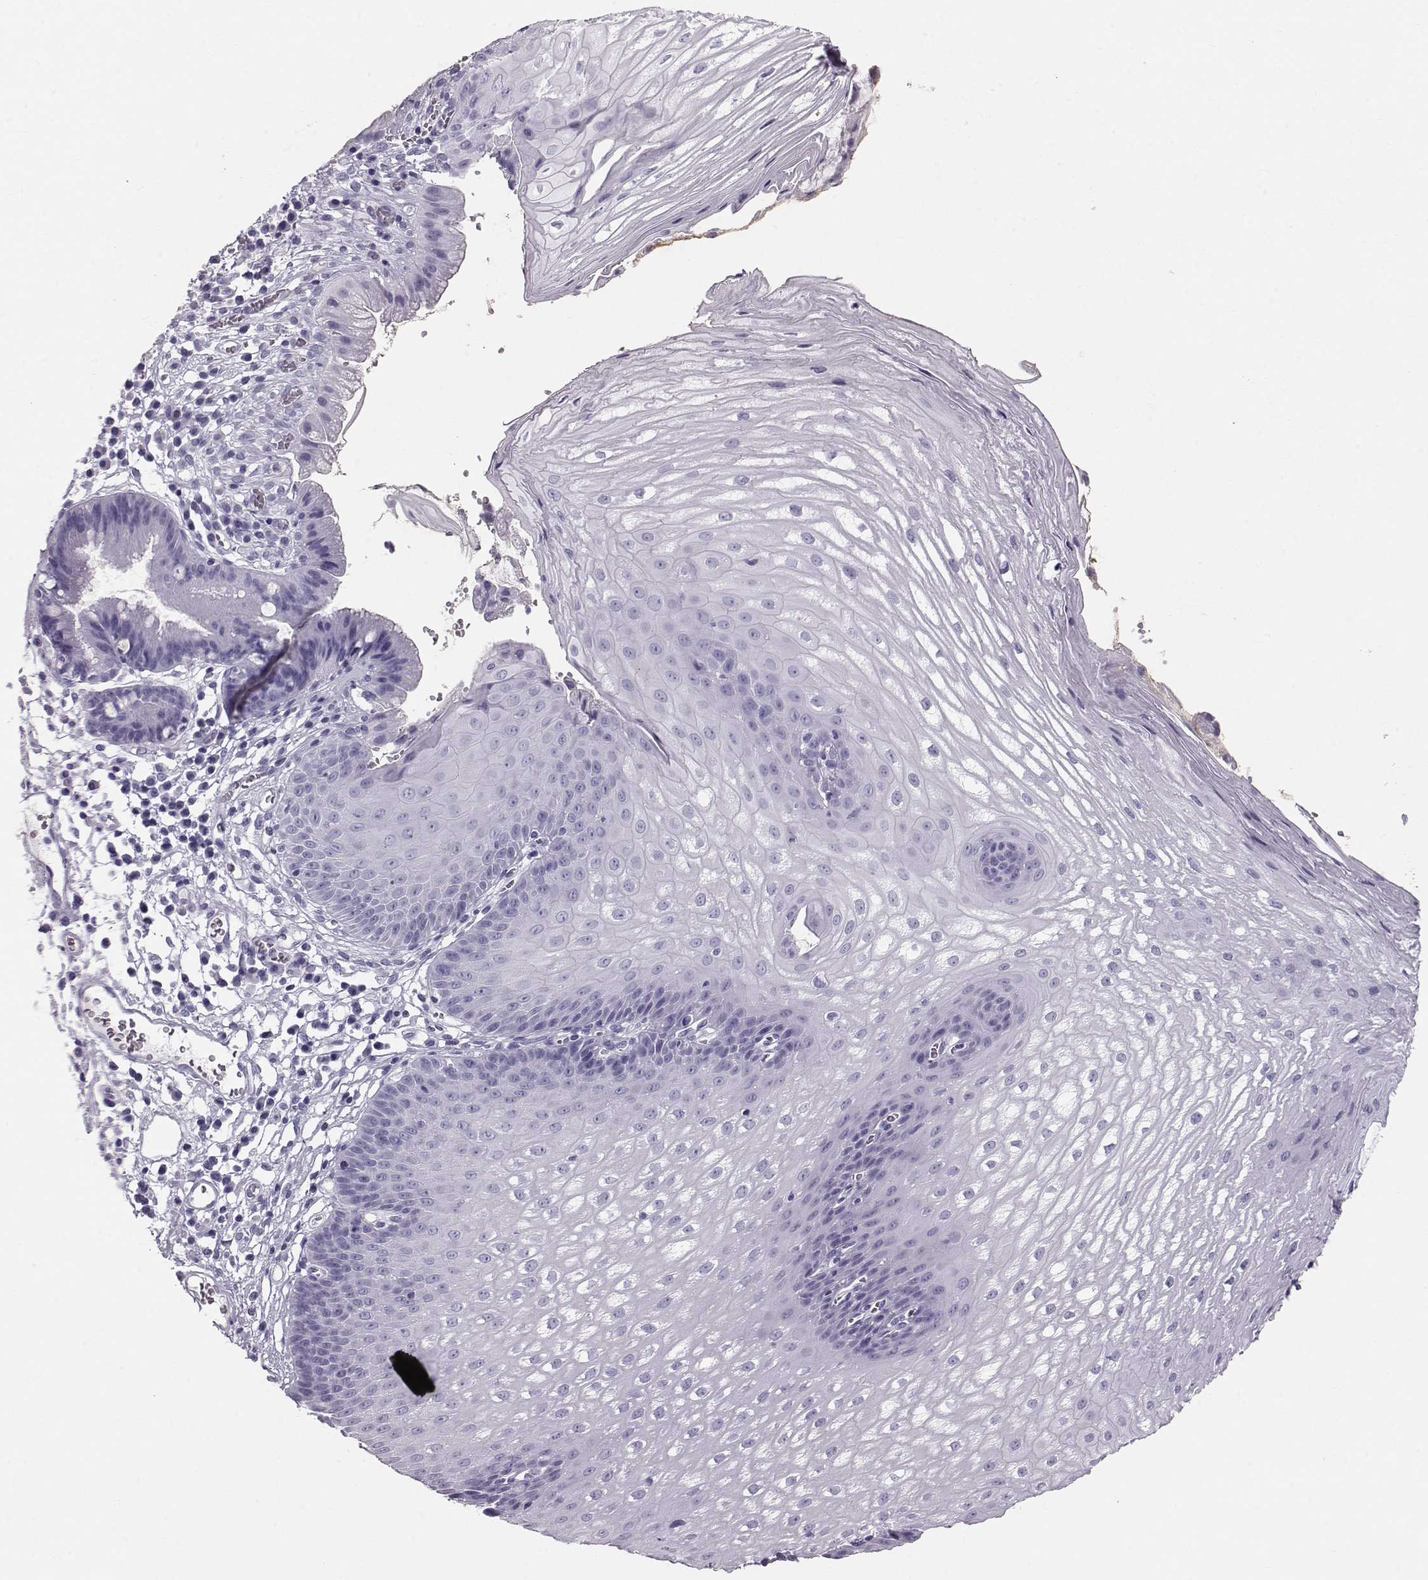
{"staining": {"intensity": "negative", "quantity": "none", "location": "none"}, "tissue": "esophagus", "cell_type": "Squamous epithelial cells", "image_type": "normal", "snomed": [{"axis": "morphology", "description": "Normal tissue, NOS"}, {"axis": "topography", "description": "Esophagus"}], "caption": "Immunohistochemical staining of normal human esophagus reveals no significant positivity in squamous epithelial cells.", "gene": "RD3", "patient": {"sex": "male", "age": 72}}